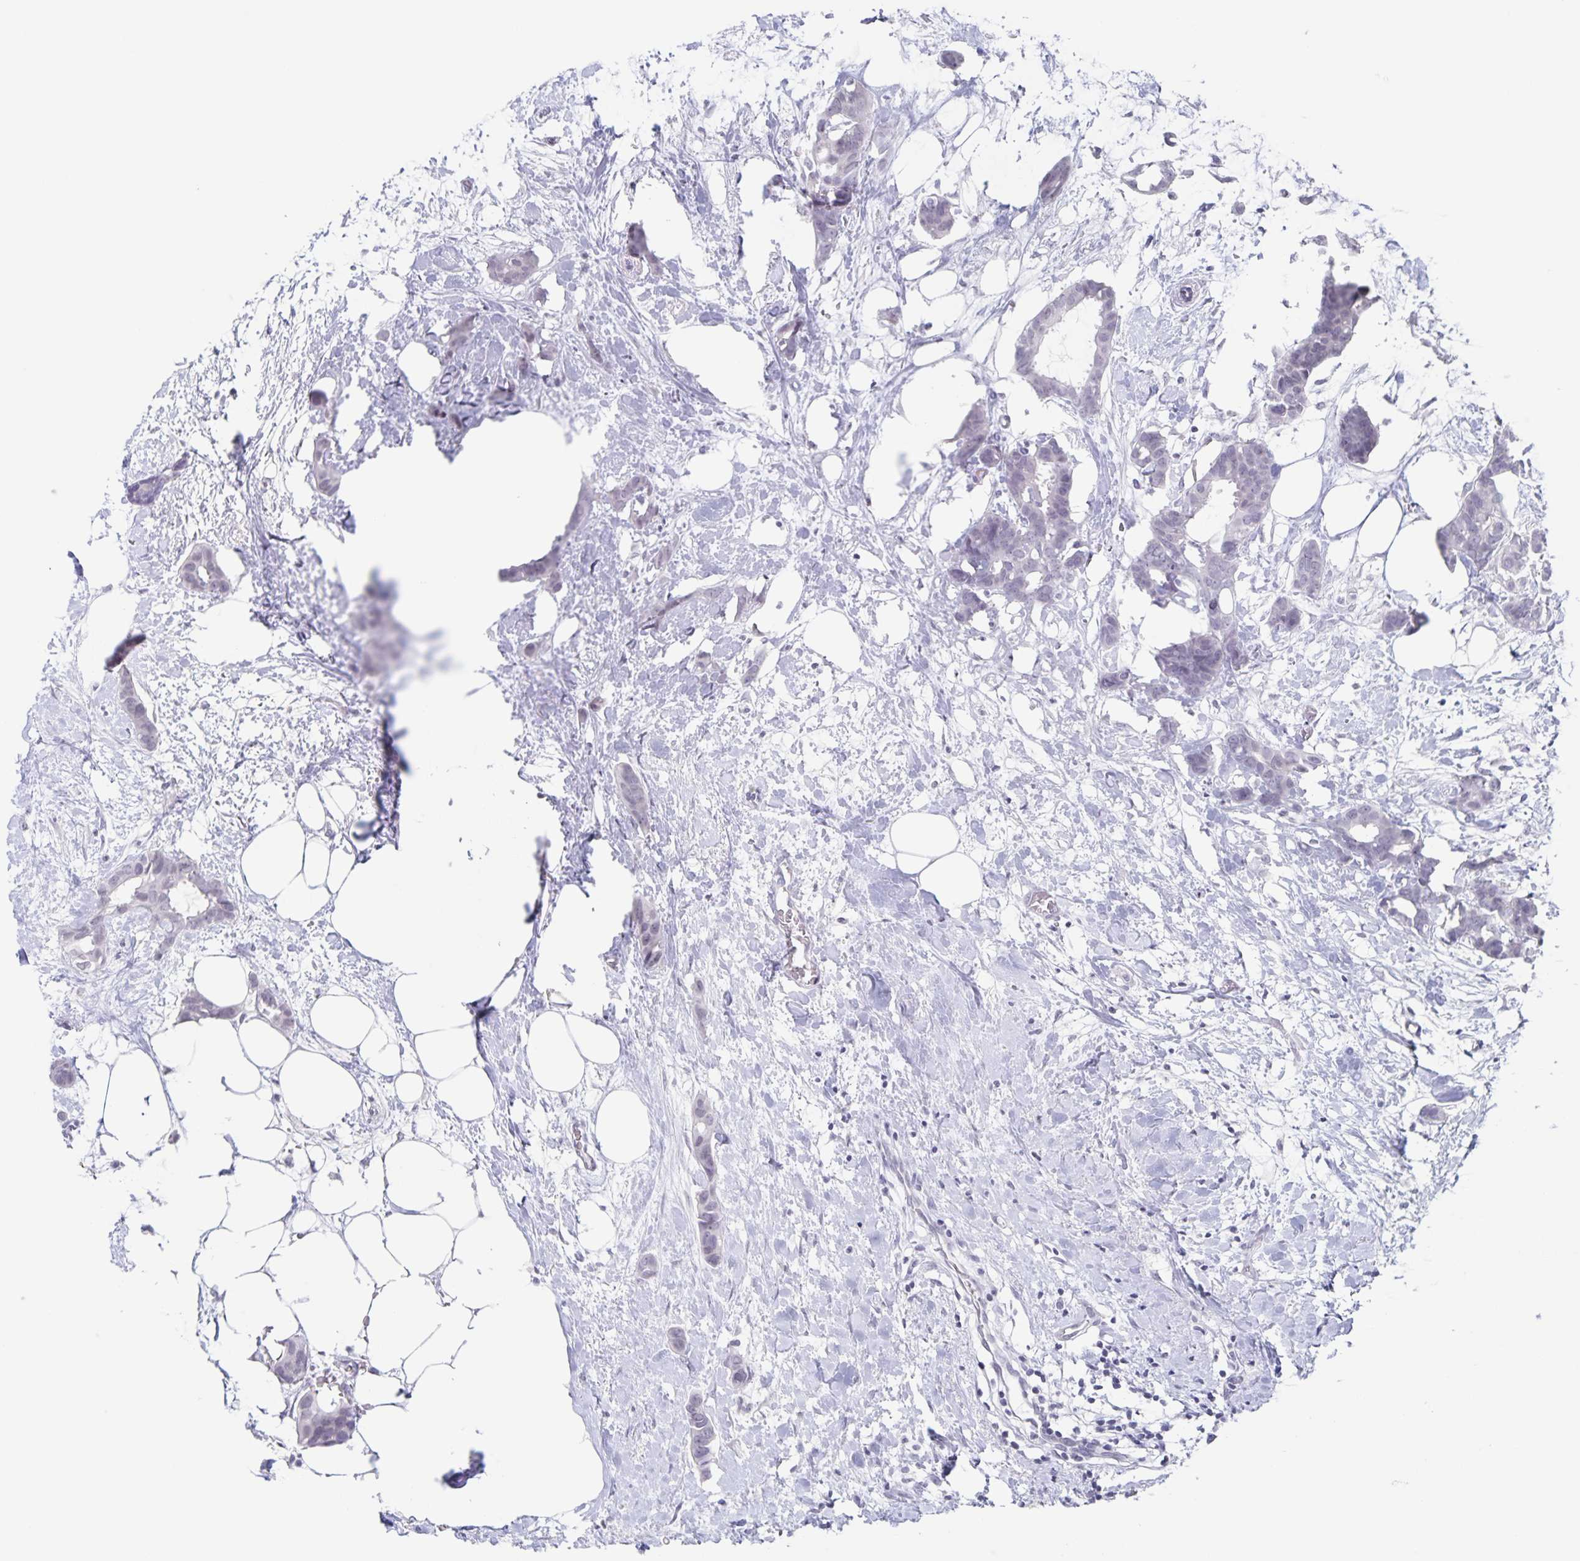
{"staining": {"intensity": "negative", "quantity": "none", "location": "none"}, "tissue": "breast cancer", "cell_type": "Tumor cells", "image_type": "cancer", "snomed": [{"axis": "morphology", "description": "Duct carcinoma"}, {"axis": "topography", "description": "Breast"}], "caption": "The image displays no significant staining in tumor cells of breast cancer (infiltrating ductal carcinoma). The staining was performed using DAB to visualize the protein expression in brown, while the nuclei were stained in blue with hematoxylin (Magnification: 20x).", "gene": "LCE6A", "patient": {"sex": "female", "age": 62}}